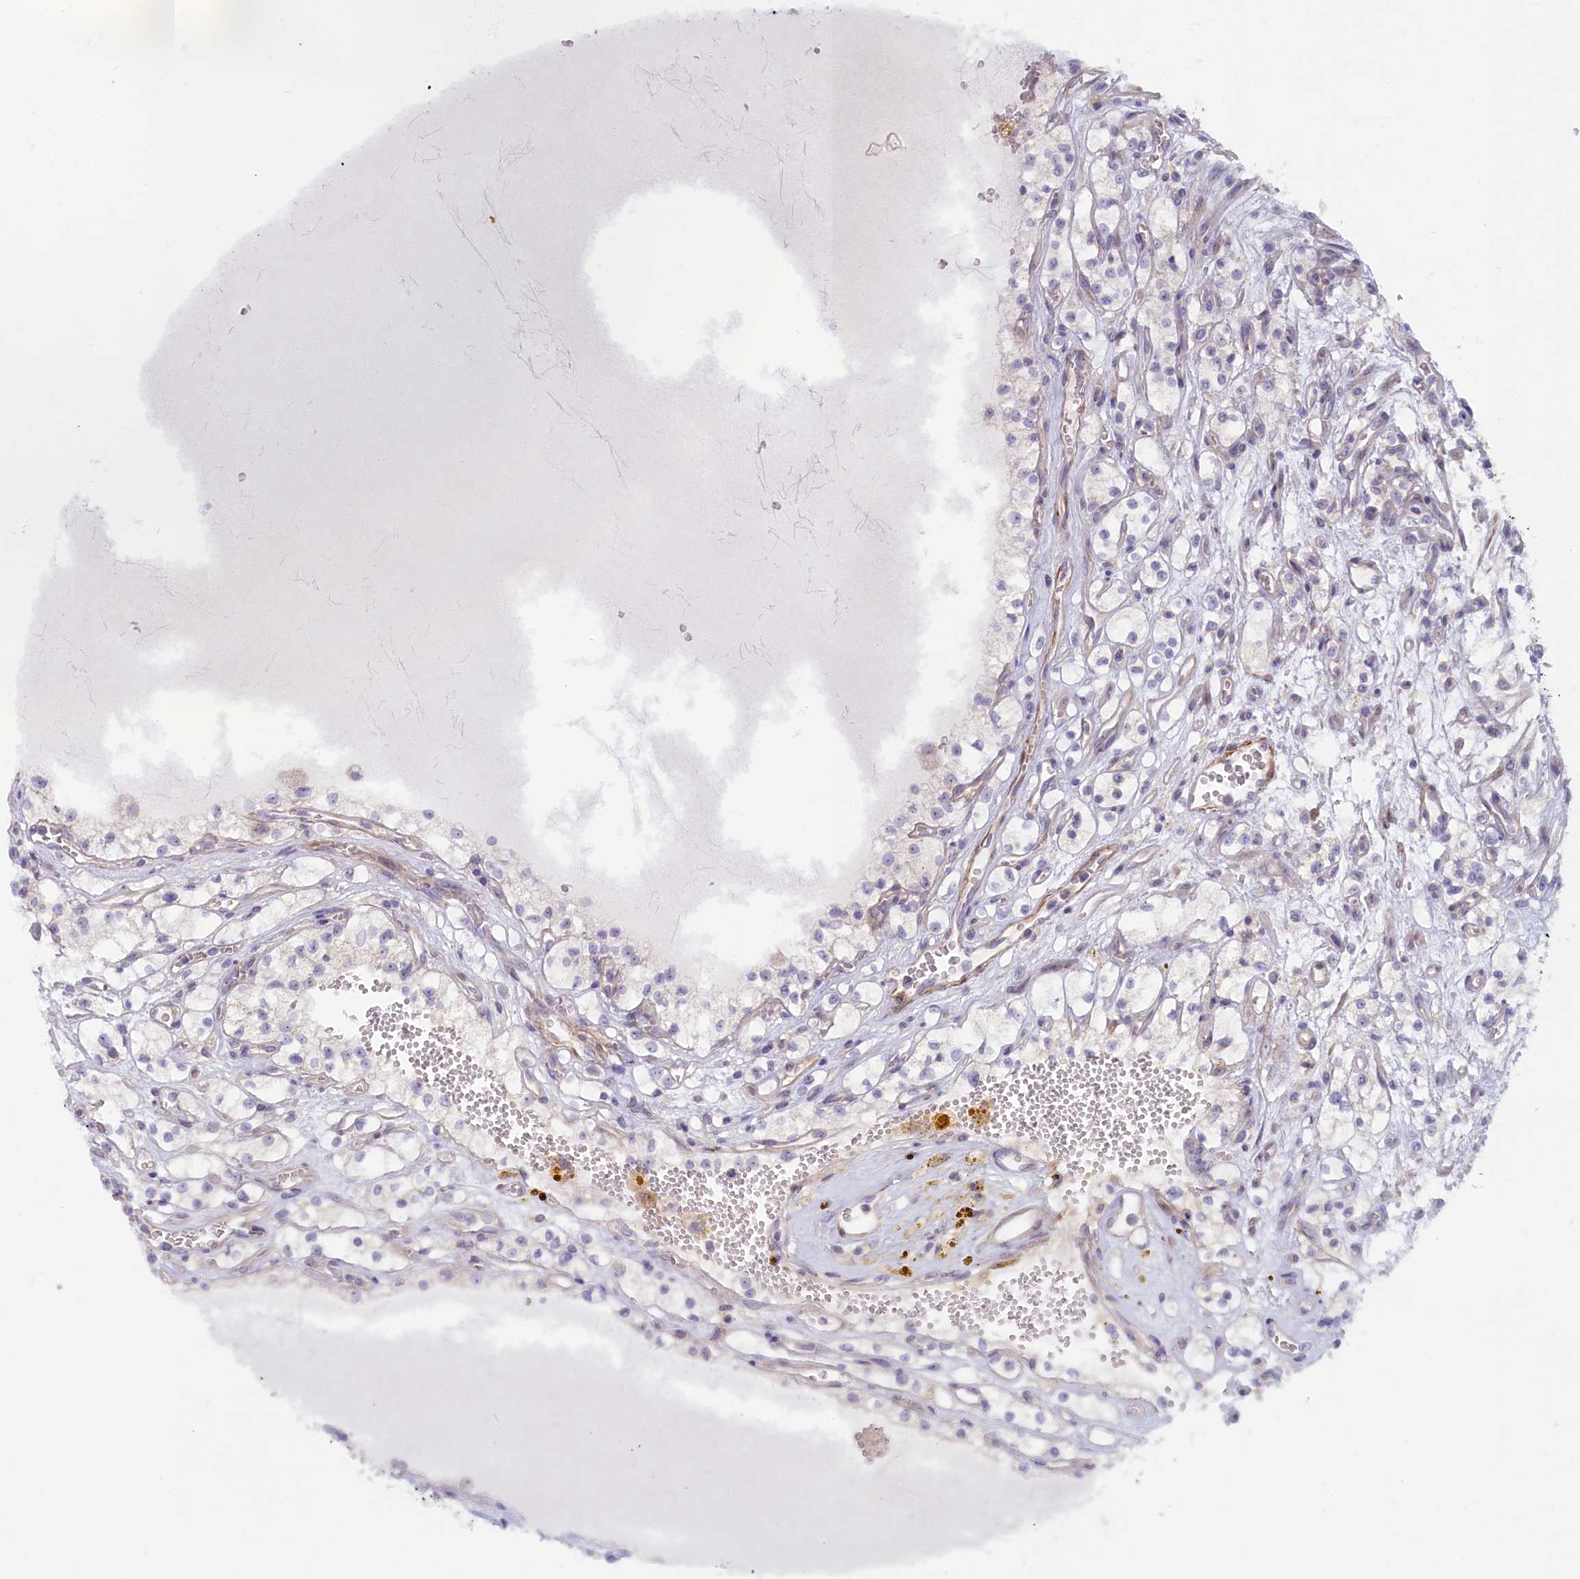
{"staining": {"intensity": "negative", "quantity": "none", "location": "none"}, "tissue": "renal cancer", "cell_type": "Tumor cells", "image_type": "cancer", "snomed": [{"axis": "morphology", "description": "Adenocarcinoma, NOS"}, {"axis": "topography", "description": "Kidney"}], "caption": "DAB (3,3'-diaminobenzidine) immunohistochemical staining of adenocarcinoma (renal) demonstrates no significant positivity in tumor cells. (Brightfield microscopy of DAB IHC at high magnification).", "gene": "TRPM4", "patient": {"sex": "female", "age": 69}}